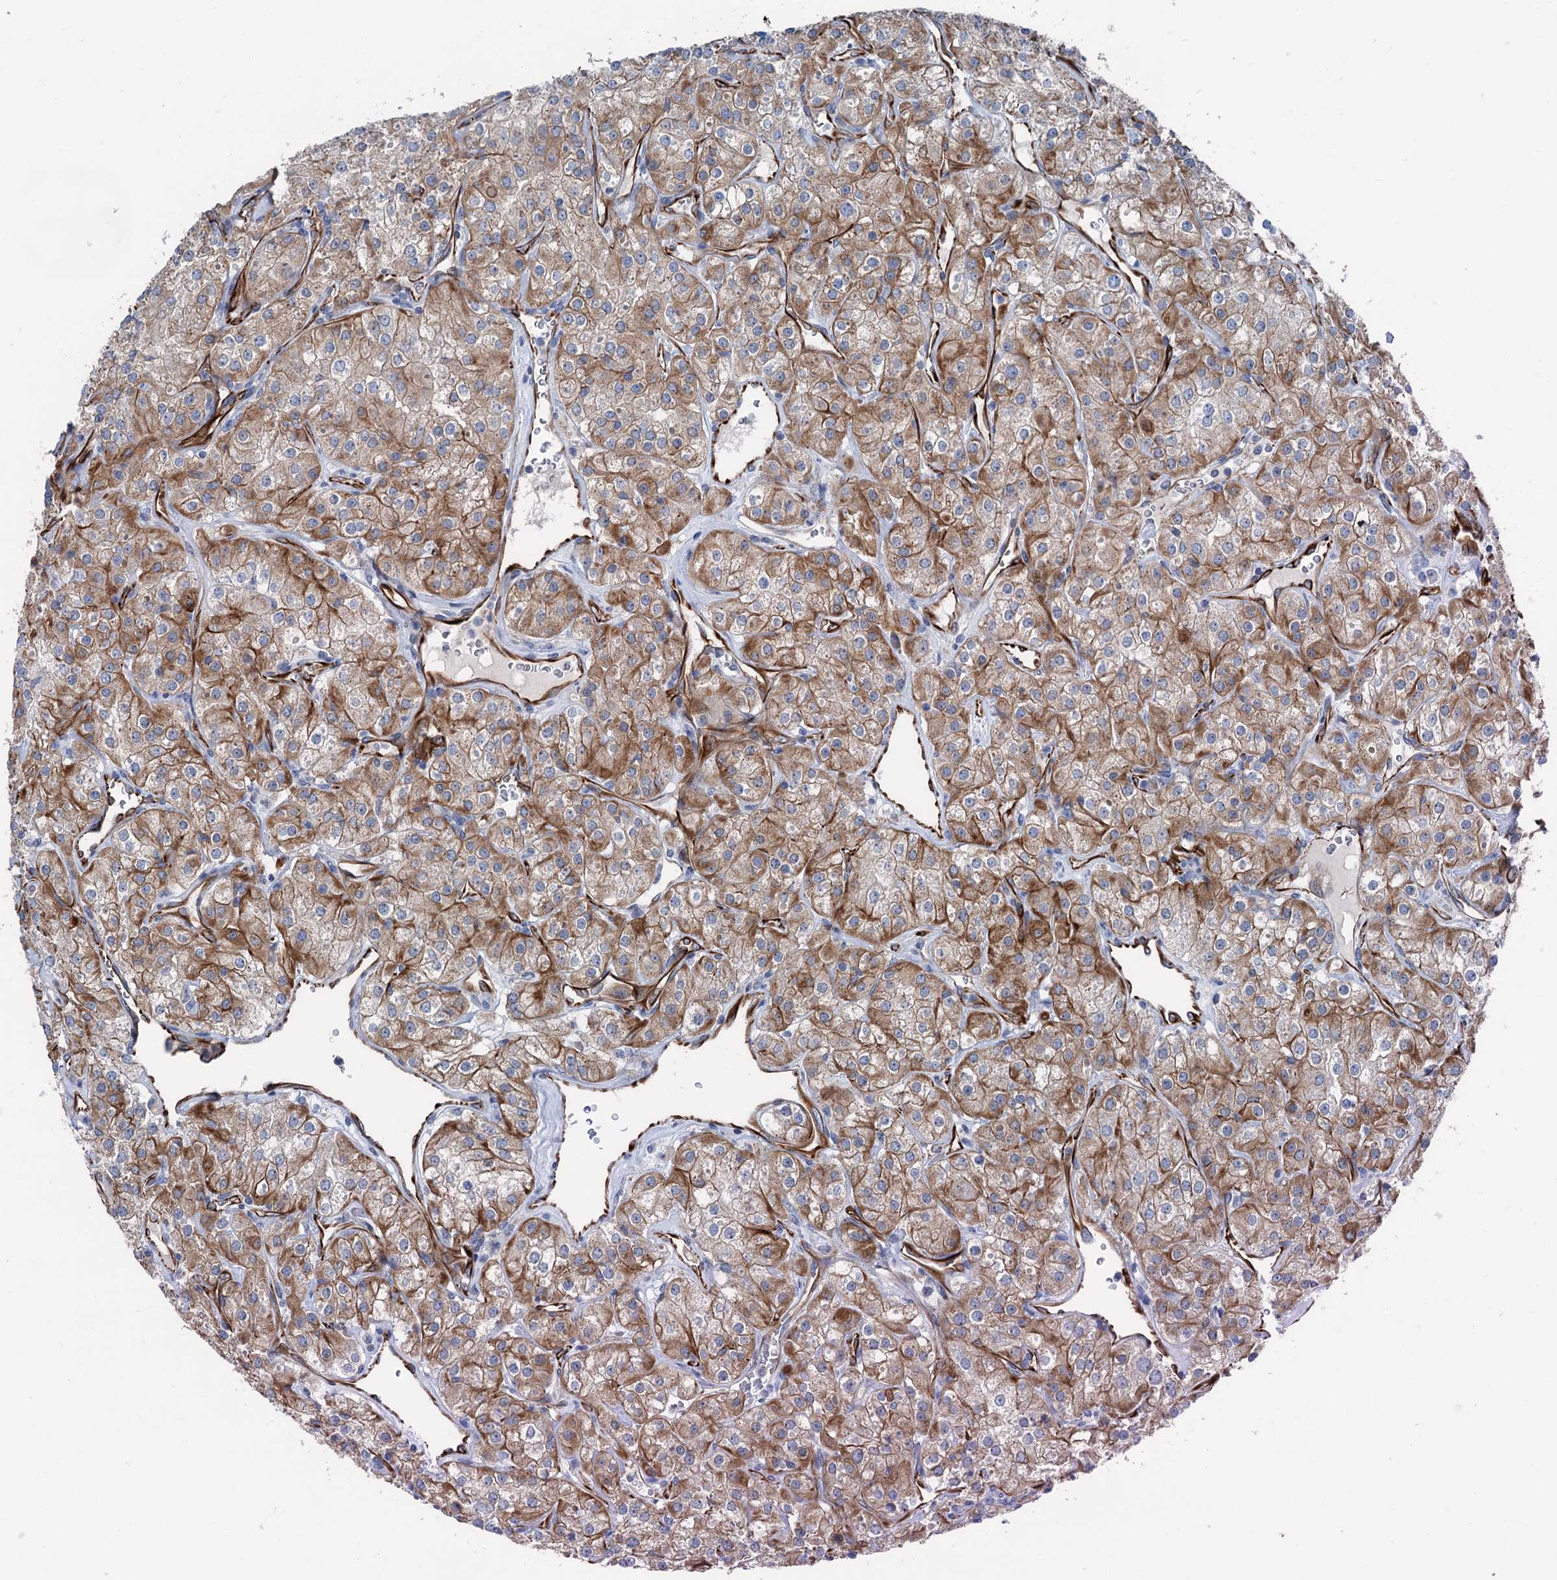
{"staining": {"intensity": "moderate", "quantity": ">75%", "location": "cytoplasmic/membranous"}, "tissue": "renal cancer", "cell_type": "Tumor cells", "image_type": "cancer", "snomed": [{"axis": "morphology", "description": "Adenocarcinoma, NOS"}, {"axis": "topography", "description": "Kidney"}], "caption": "This image displays IHC staining of human renal cancer (adenocarcinoma), with medium moderate cytoplasmic/membranous expression in approximately >75% of tumor cells.", "gene": "CALCOCO1", "patient": {"sex": "male", "age": 77}}